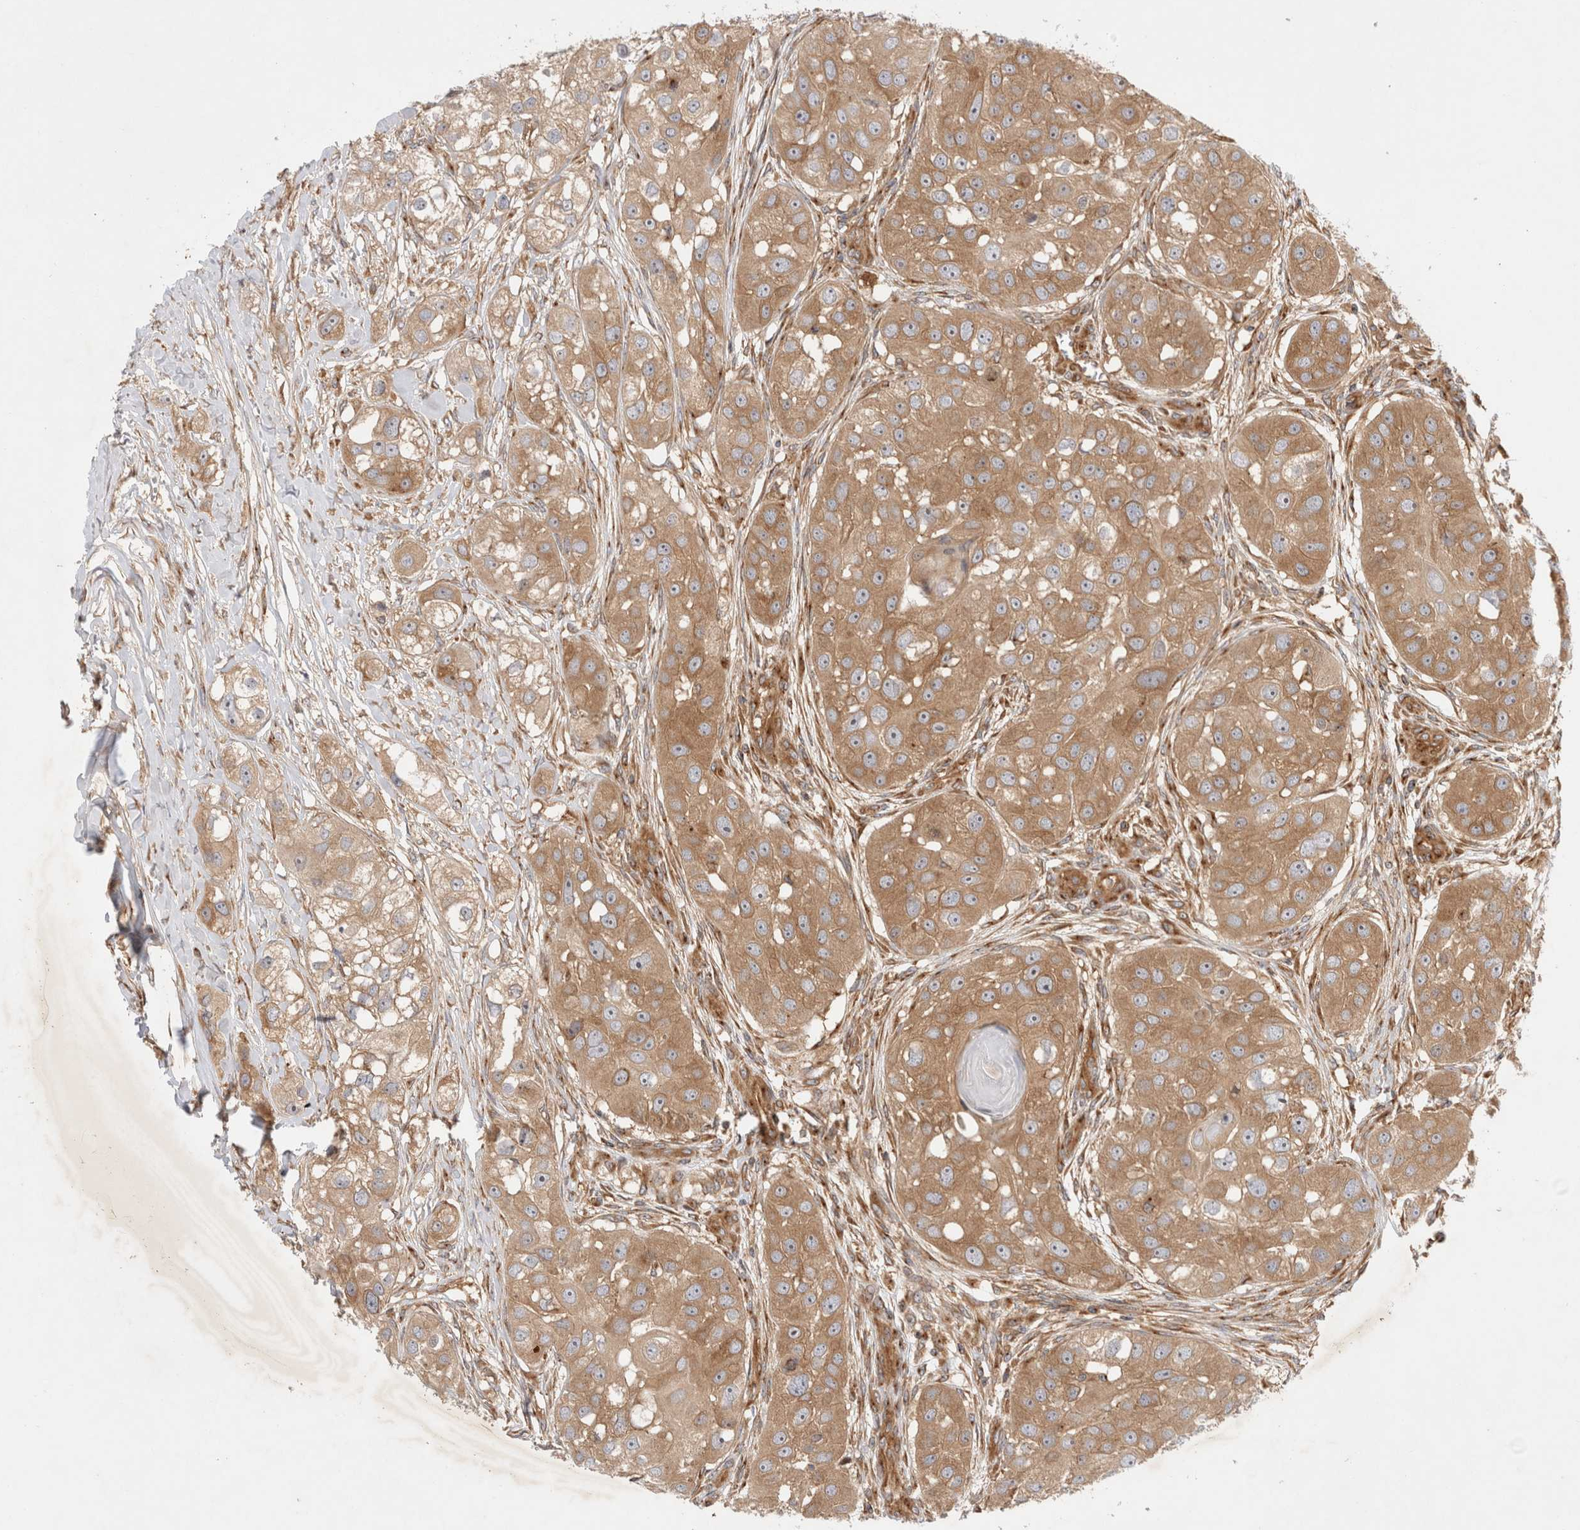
{"staining": {"intensity": "moderate", "quantity": ">75%", "location": "cytoplasmic/membranous"}, "tissue": "head and neck cancer", "cell_type": "Tumor cells", "image_type": "cancer", "snomed": [{"axis": "morphology", "description": "Normal tissue, NOS"}, {"axis": "morphology", "description": "Squamous cell carcinoma, NOS"}, {"axis": "topography", "description": "Skeletal muscle"}, {"axis": "topography", "description": "Head-Neck"}], "caption": "A photomicrograph of human head and neck squamous cell carcinoma stained for a protein reveals moderate cytoplasmic/membranous brown staining in tumor cells. The staining was performed using DAB (3,3'-diaminobenzidine) to visualize the protein expression in brown, while the nuclei were stained in blue with hematoxylin (Magnification: 20x).", "gene": "GPR150", "patient": {"sex": "male", "age": 51}}